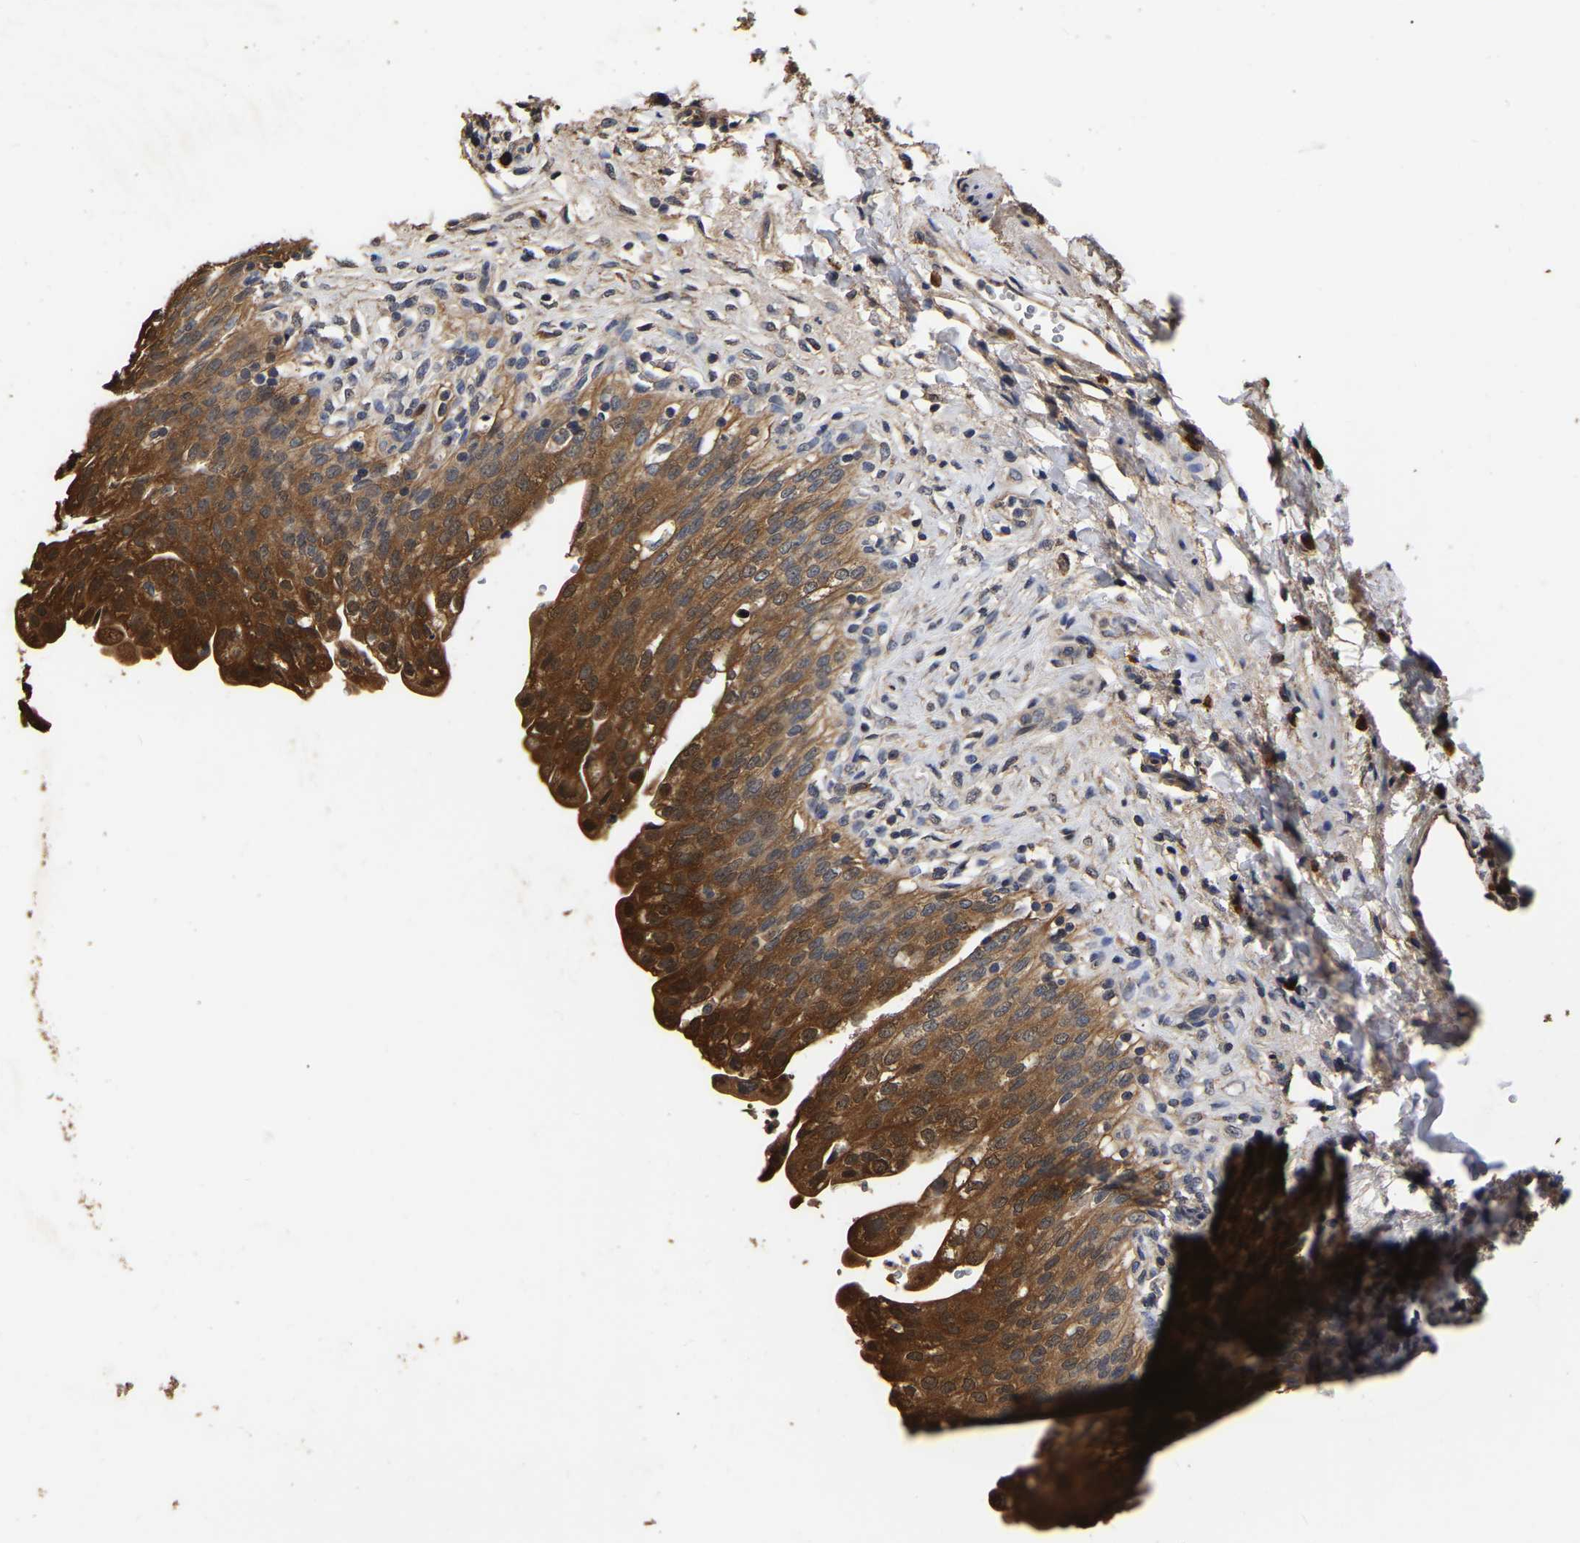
{"staining": {"intensity": "strong", "quantity": ">75%", "location": "cytoplasmic/membranous"}, "tissue": "urinary bladder", "cell_type": "Urothelial cells", "image_type": "normal", "snomed": [{"axis": "morphology", "description": "Urothelial carcinoma, High grade"}, {"axis": "topography", "description": "Urinary bladder"}], "caption": "Immunohistochemistry of benign urinary bladder shows high levels of strong cytoplasmic/membranous expression in approximately >75% of urothelial cells. (Stains: DAB in brown, nuclei in blue, Microscopy: brightfield microscopy at high magnification).", "gene": "STK32C", "patient": {"sex": "male", "age": 46}}